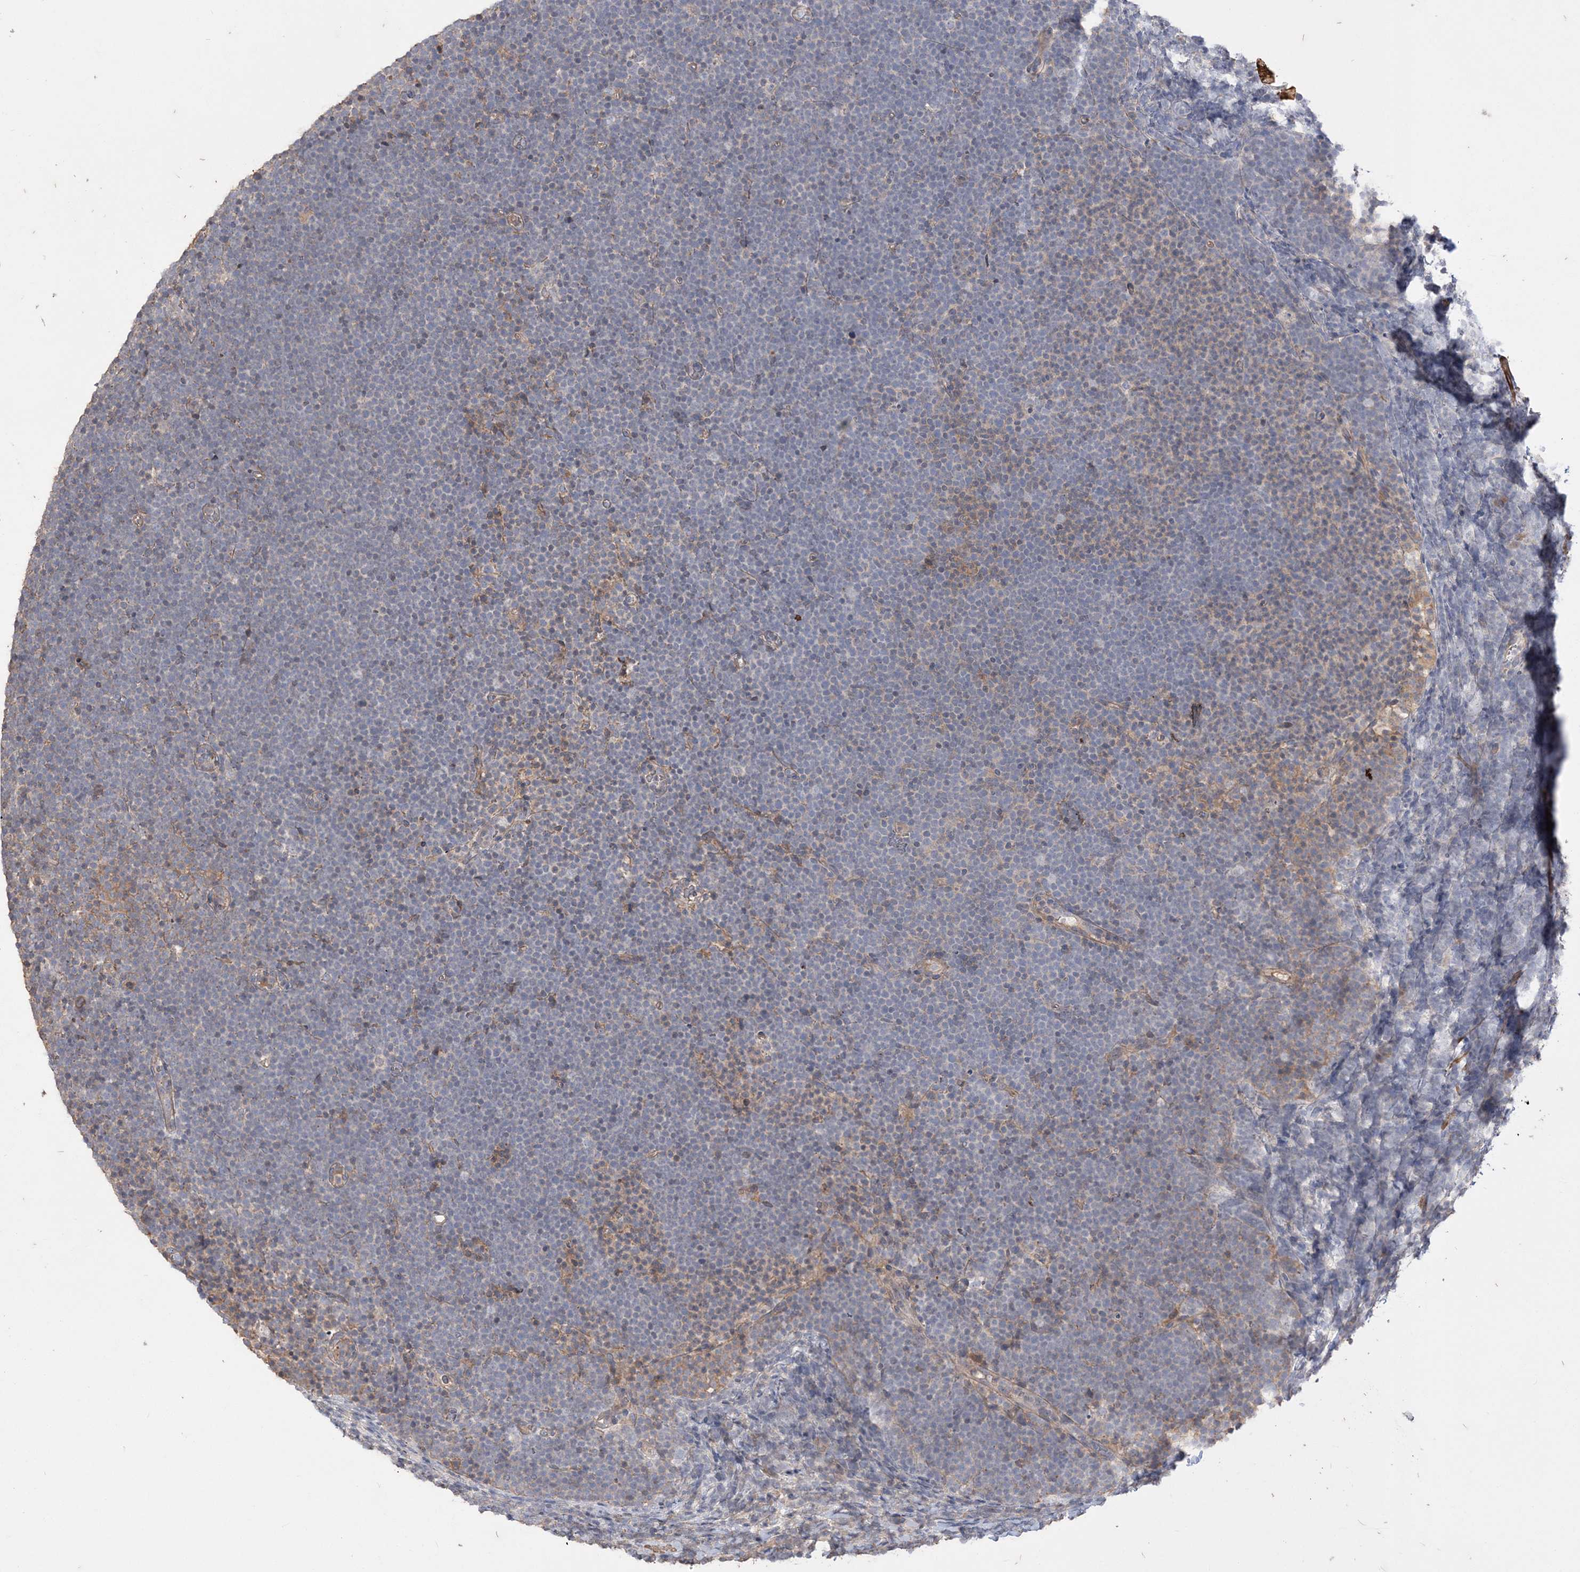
{"staining": {"intensity": "negative", "quantity": "none", "location": "none"}, "tissue": "lymphoma", "cell_type": "Tumor cells", "image_type": "cancer", "snomed": [{"axis": "morphology", "description": "Malignant lymphoma, non-Hodgkin's type, High grade"}, {"axis": "topography", "description": "Lymph node"}], "caption": "Immunohistochemistry (IHC) of malignant lymphoma, non-Hodgkin's type (high-grade) reveals no staining in tumor cells. Brightfield microscopy of immunohistochemistry (IHC) stained with DAB (3,3'-diaminobenzidine) (brown) and hematoxylin (blue), captured at high magnification.", "gene": "SLFN14", "patient": {"sex": "male", "age": 13}}